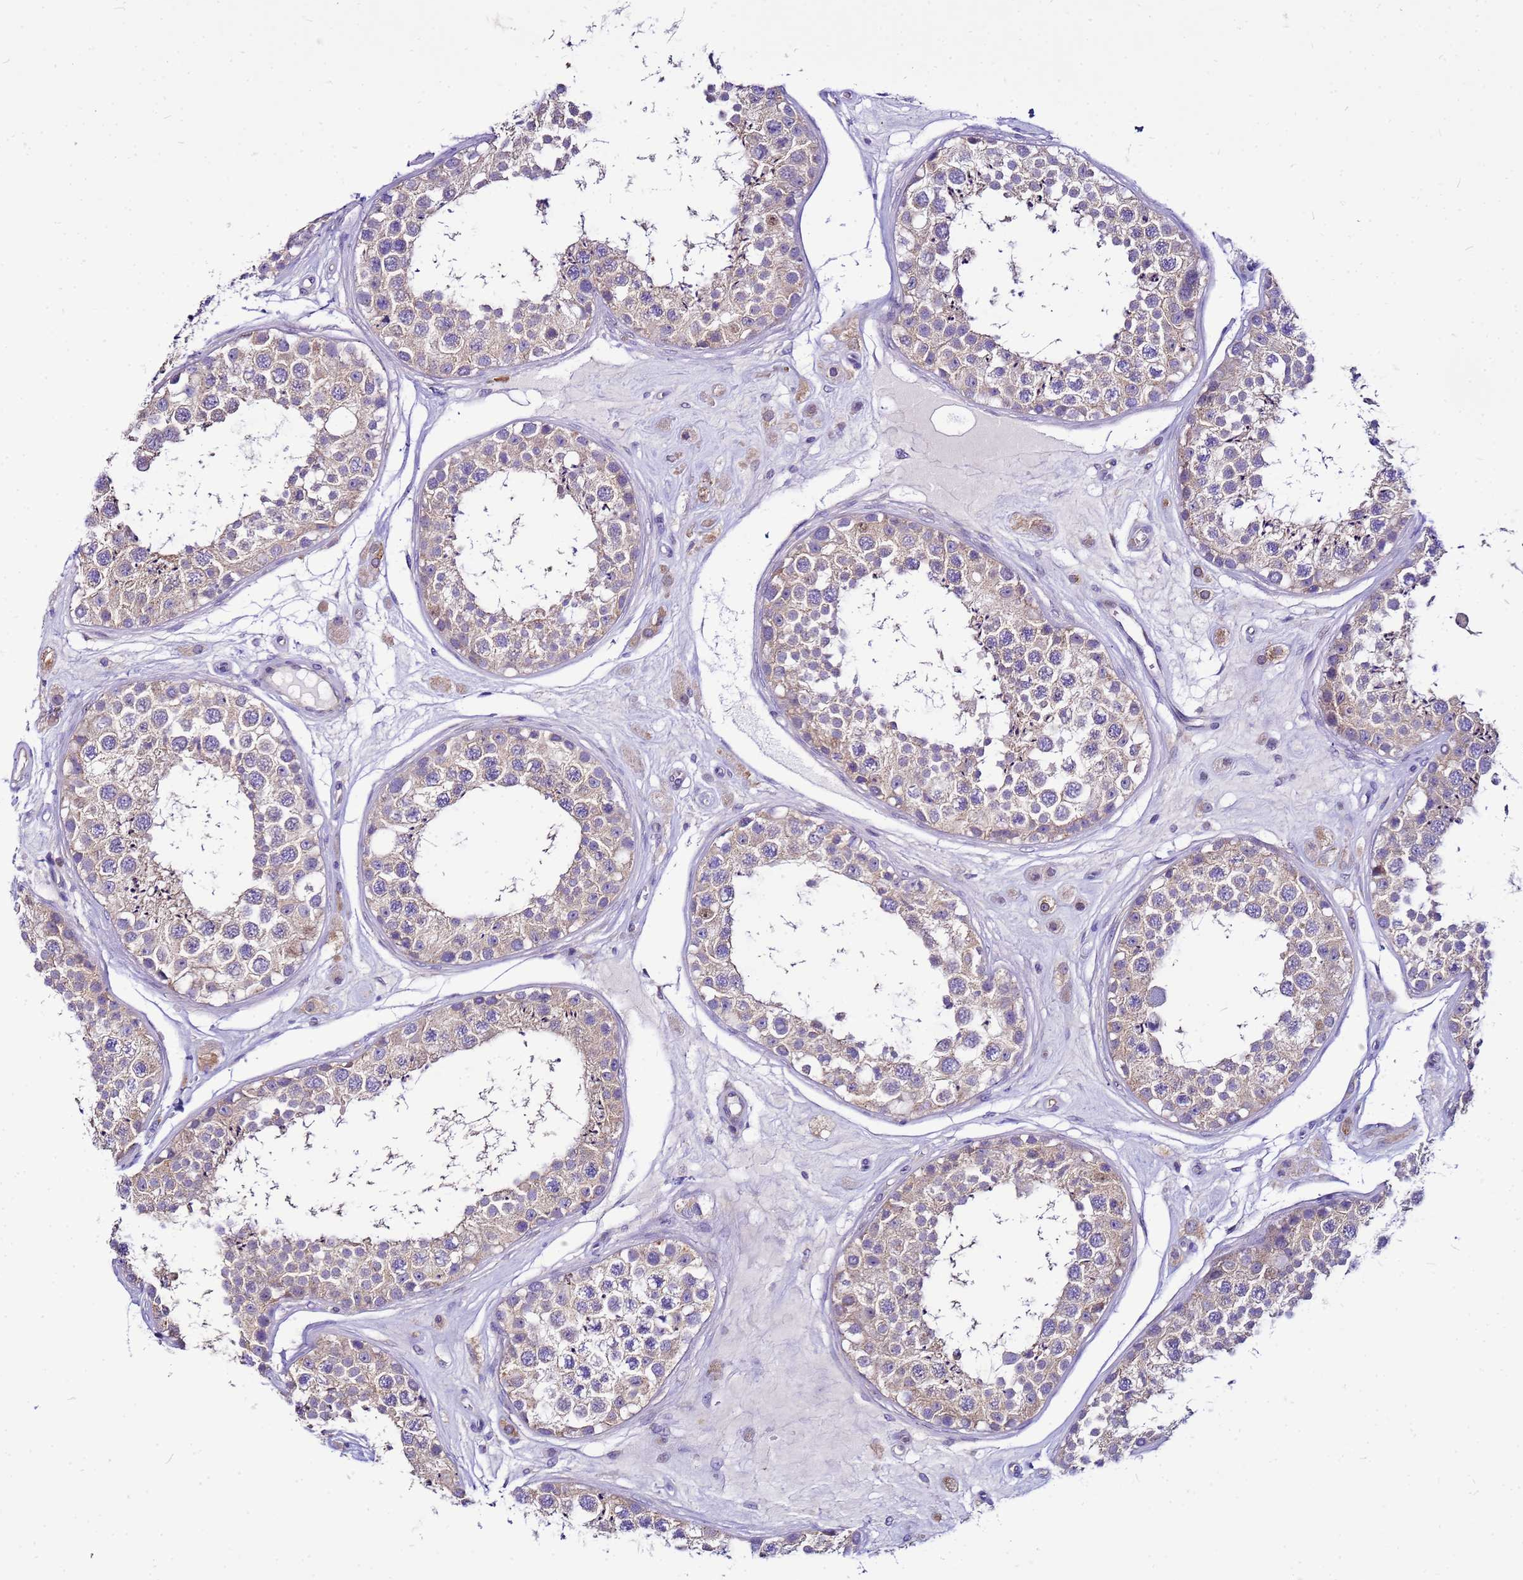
{"staining": {"intensity": "weak", "quantity": ">75%", "location": "cytoplasmic/membranous"}, "tissue": "testis", "cell_type": "Cells in seminiferous ducts", "image_type": "normal", "snomed": [{"axis": "morphology", "description": "Normal tissue, NOS"}, {"axis": "topography", "description": "Testis"}], "caption": "Testis stained with DAB IHC displays low levels of weak cytoplasmic/membranous expression in about >75% of cells in seminiferous ducts.", "gene": "PKD1", "patient": {"sex": "male", "age": 25}}